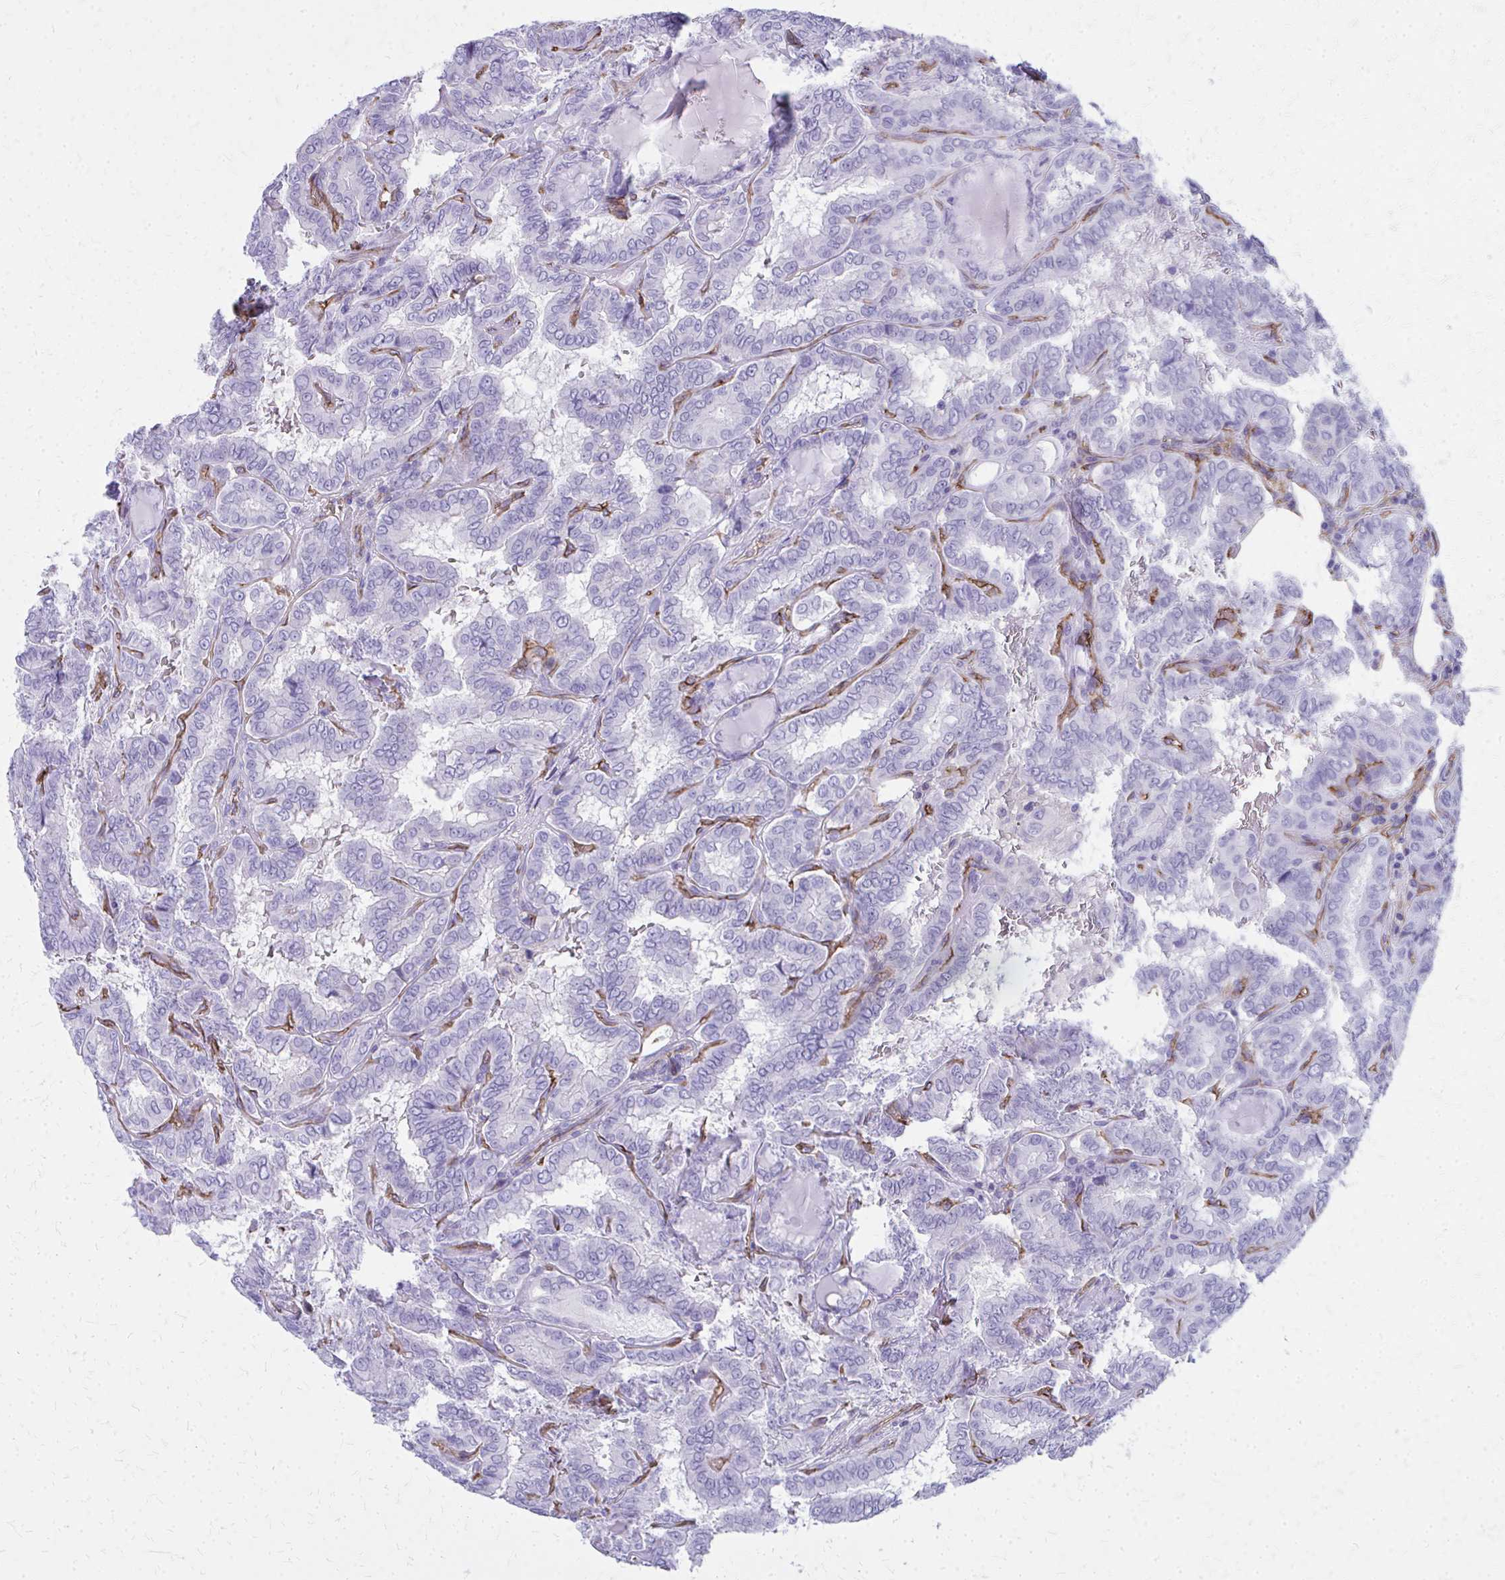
{"staining": {"intensity": "negative", "quantity": "none", "location": "none"}, "tissue": "thyroid cancer", "cell_type": "Tumor cells", "image_type": "cancer", "snomed": [{"axis": "morphology", "description": "Papillary adenocarcinoma, NOS"}, {"axis": "topography", "description": "Thyroid gland"}], "caption": "High magnification brightfield microscopy of thyroid cancer stained with DAB (brown) and counterstained with hematoxylin (blue): tumor cells show no significant staining. (Brightfield microscopy of DAB (3,3'-diaminobenzidine) immunohistochemistry at high magnification).", "gene": "TPSG1", "patient": {"sex": "female", "age": 46}}